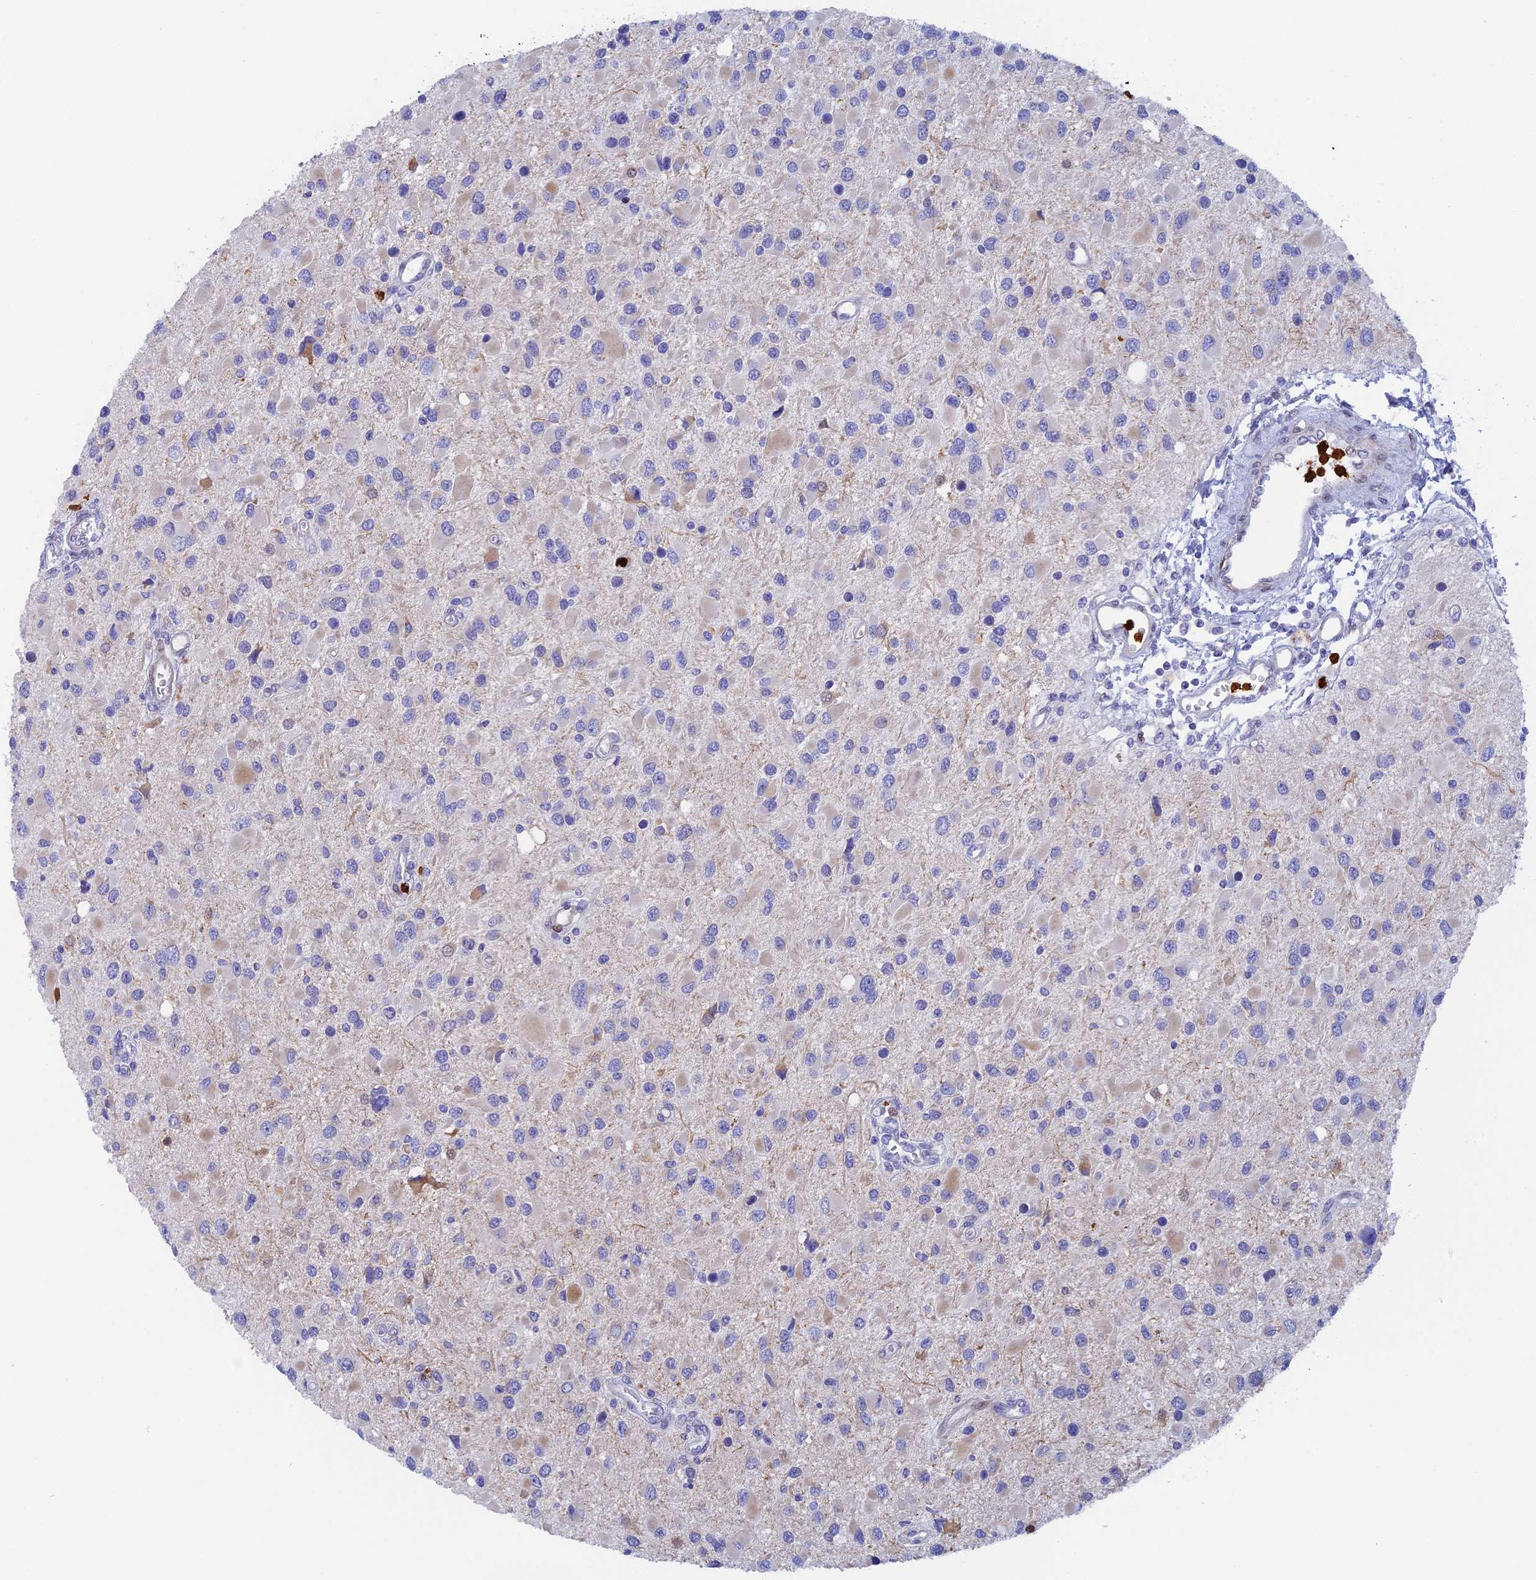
{"staining": {"intensity": "negative", "quantity": "none", "location": "none"}, "tissue": "glioma", "cell_type": "Tumor cells", "image_type": "cancer", "snomed": [{"axis": "morphology", "description": "Glioma, malignant, High grade"}, {"axis": "topography", "description": "Brain"}], "caption": "Immunohistochemistry (IHC) image of neoplastic tissue: human glioma stained with DAB reveals no significant protein expression in tumor cells.", "gene": "SLC26A1", "patient": {"sex": "male", "age": 53}}